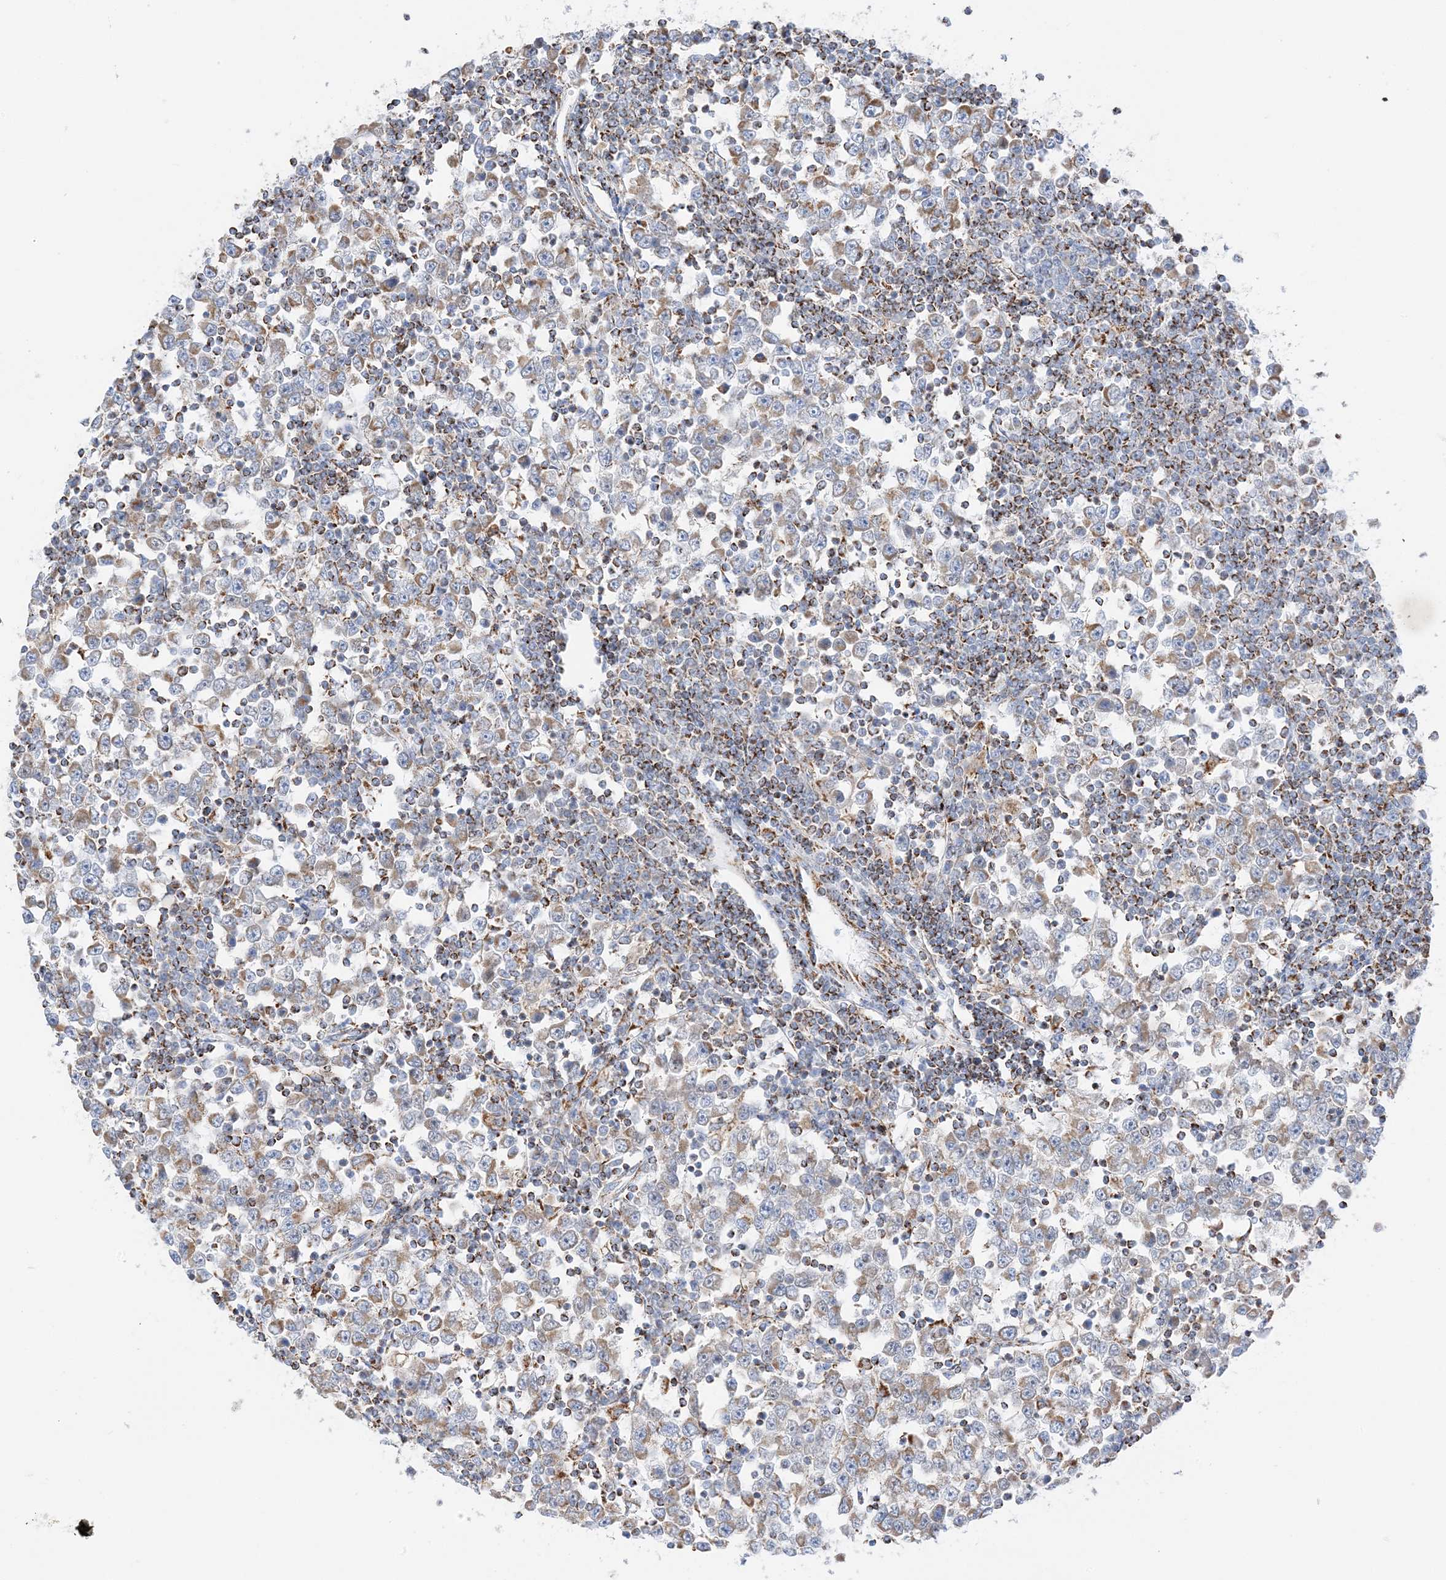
{"staining": {"intensity": "moderate", "quantity": ">75%", "location": "cytoplasmic/membranous"}, "tissue": "testis cancer", "cell_type": "Tumor cells", "image_type": "cancer", "snomed": [{"axis": "morphology", "description": "Seminoma, NOS"}, {"axis": "topography", "description": "Testis"}], "caption": "A high-resolution image shows immunohistochemistry staining of testis seminoma, which displays moderate cytoplasmic/membranous staining in approximately >75% of tumor cells. Immunohistochemistry (ihc) stains the protein of interest in brown and the nuclei are stained blue.", "gene": "CAPN13", "patient": {"sex": "male", "age": 65}}